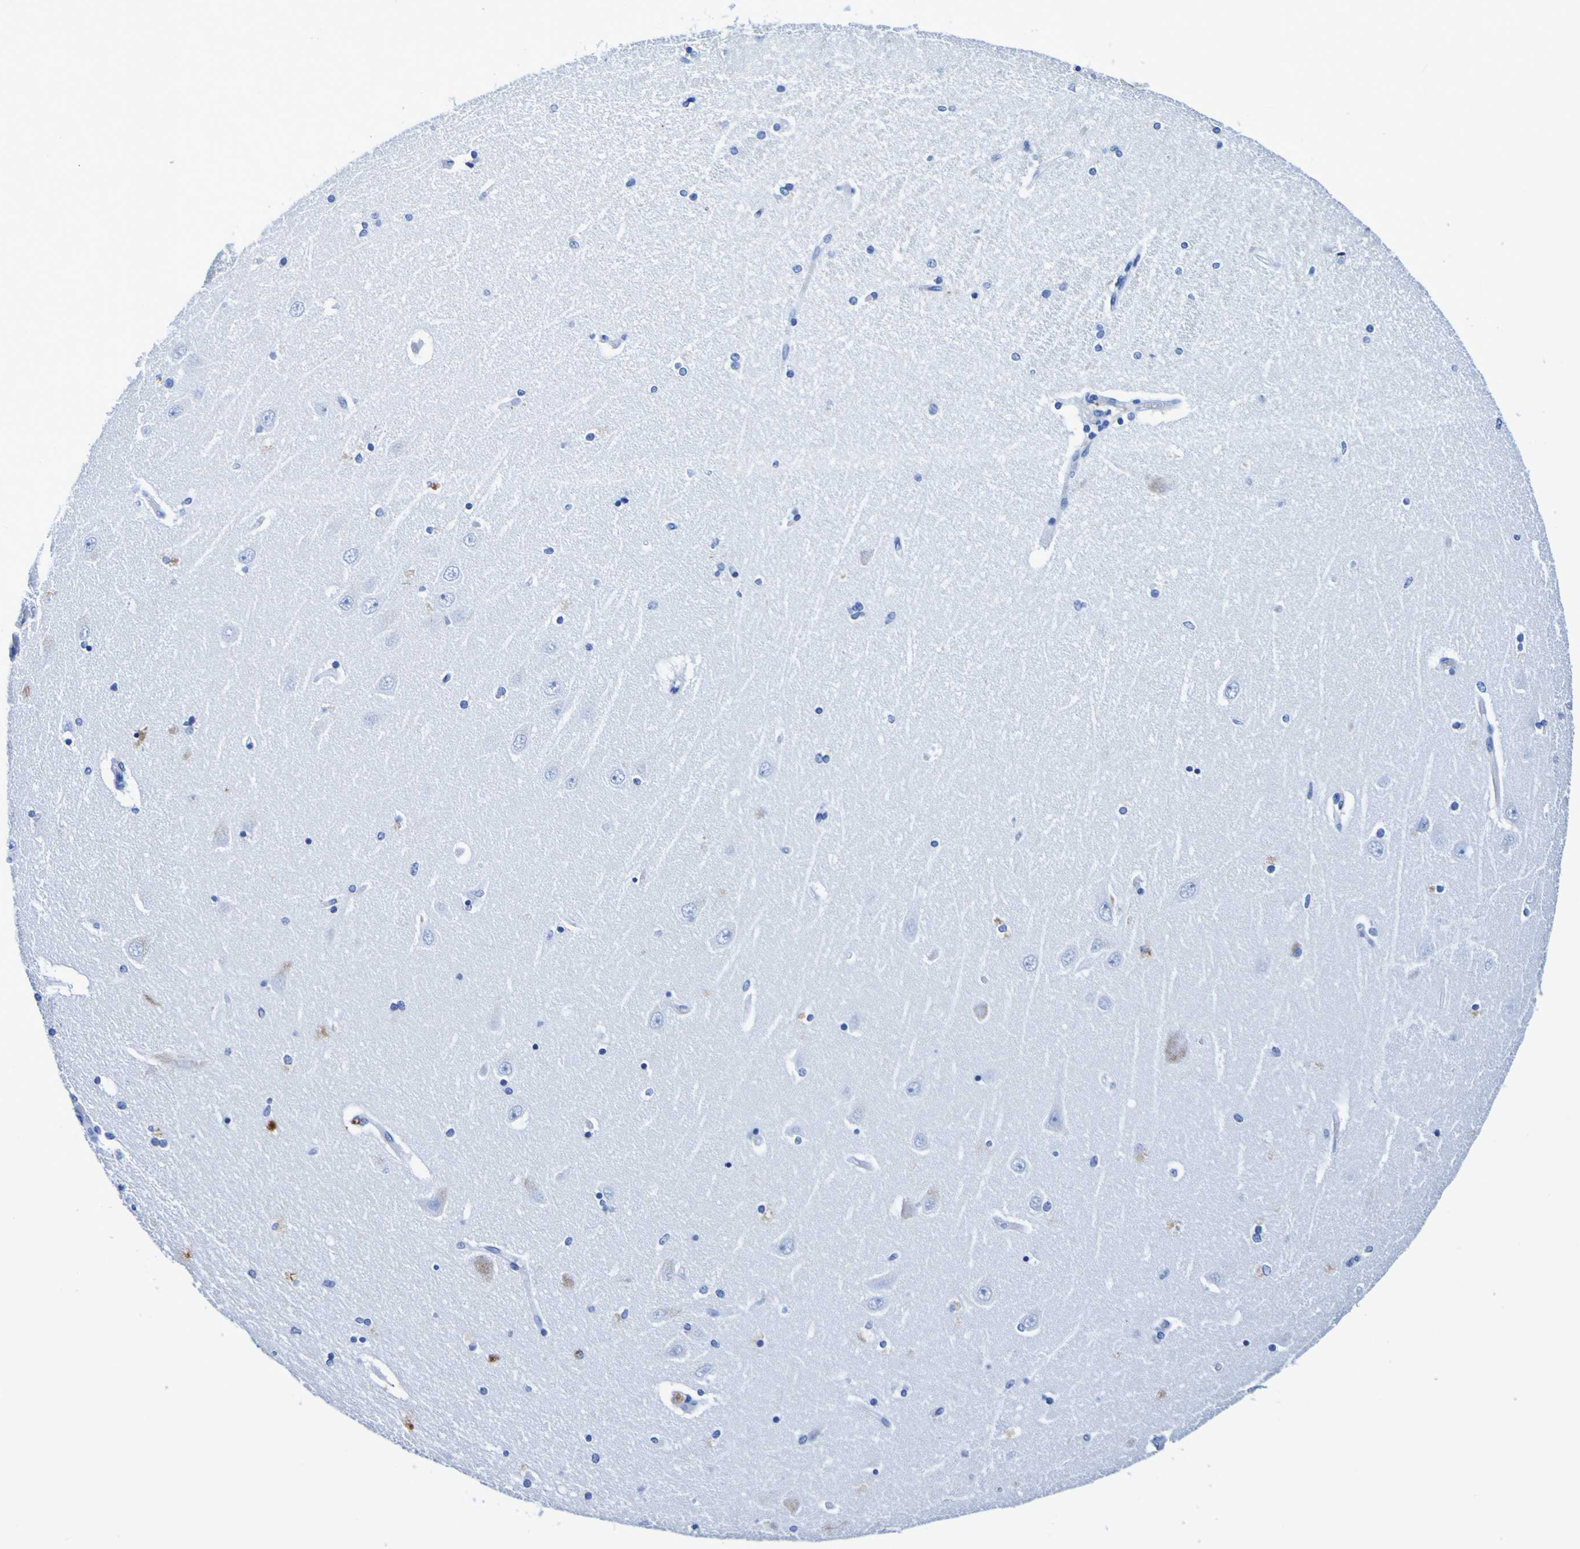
{"staining": {"intensity": "negative", "quantity": "none", "location": "none"}, "tissue": "hippocampus", "cell_type": "Glial cells", "image_type": "normal", "snomed": [{"axis": "morphology", "description": "Normal tissue, NOS"}, {"axis": "topography", "description": "Hippocampus"}], "caption": "High power microscopy photomicrograph of an immunohistochemistry histopathology image of benign hippocampus, revealing no significant staining in glial cells.", "gene": "DPEP1", "patient": {"sex": "female", "age": 54}}